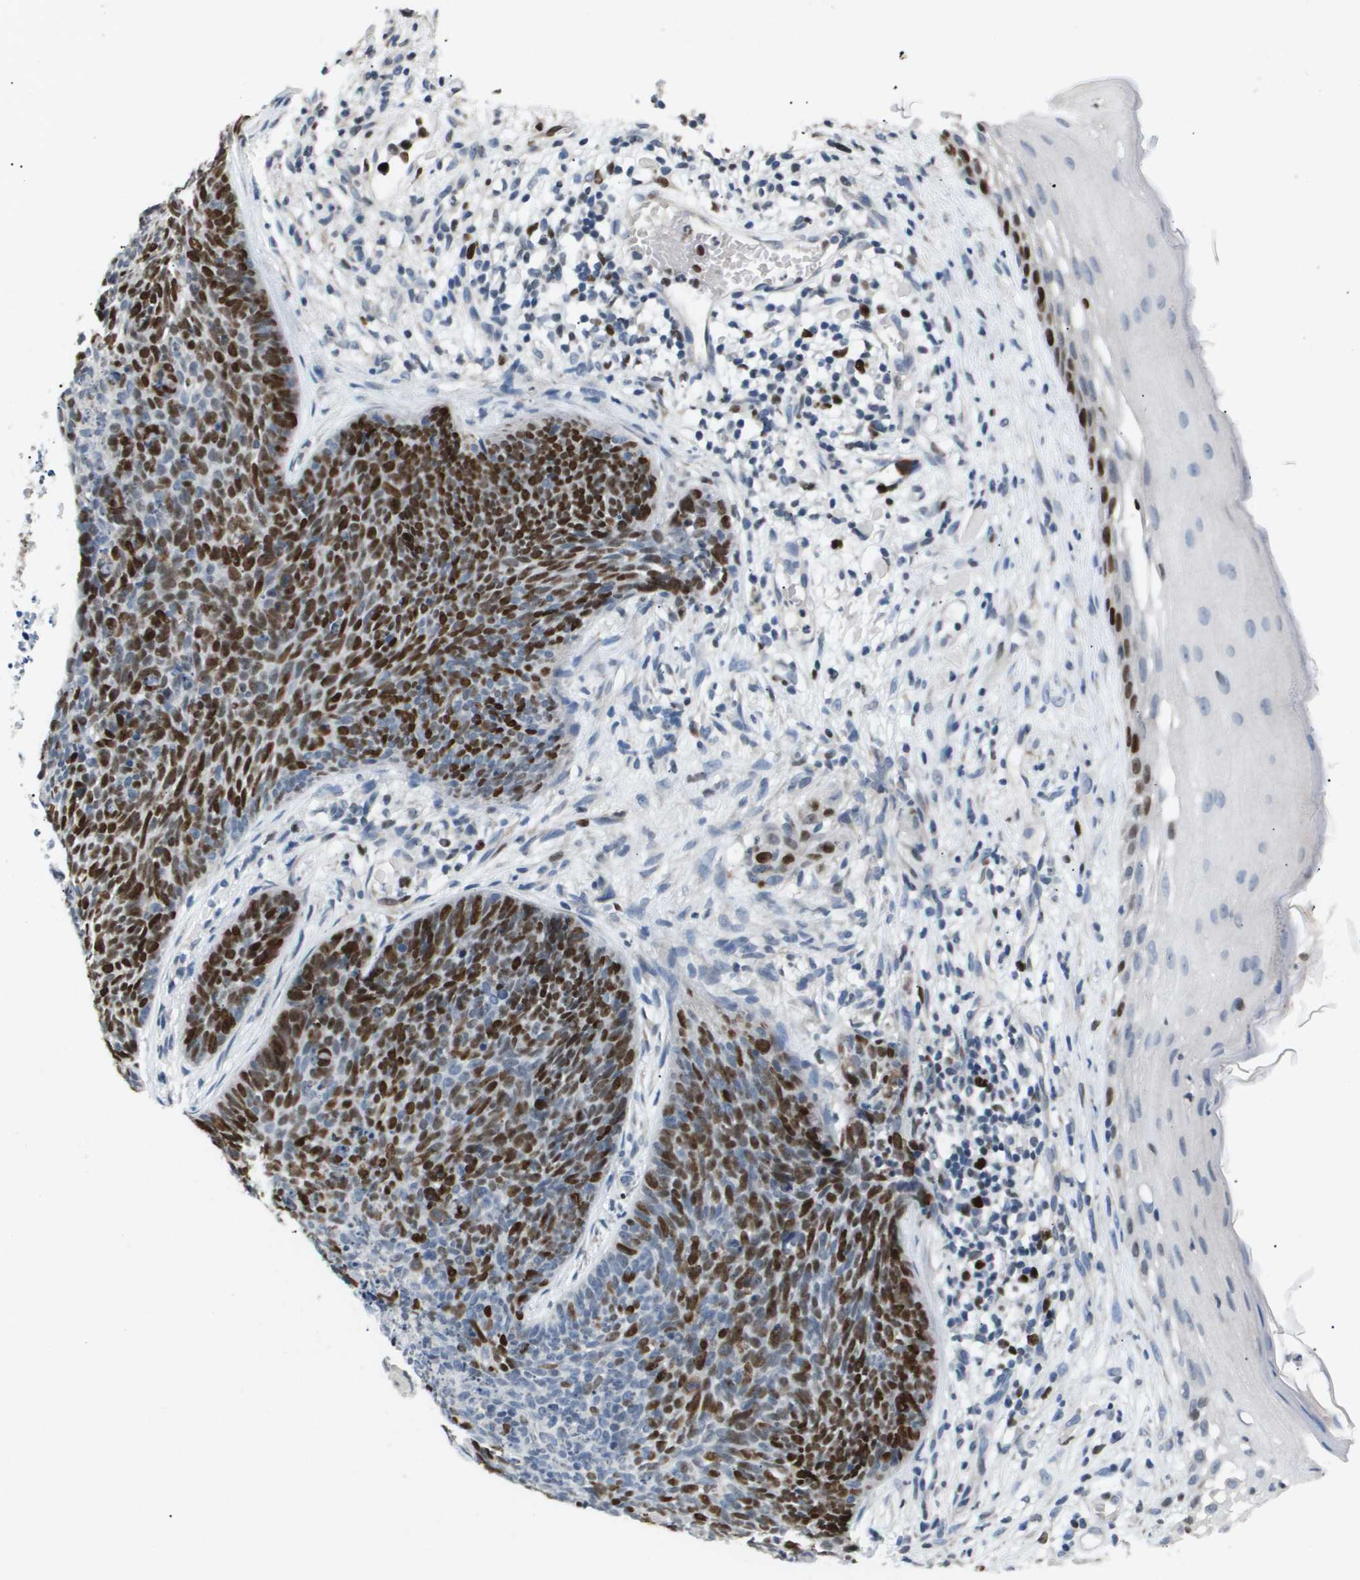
{"staining": {"intensity": "strong", "quantity": ">75%", "location": "nuclear"}, "tissue": "skin cancer", "cell_type": "Tumor cells", "image_type": "cancer", "snomed": [{"axis": "morphology", "description": "Basal cell carcinoma"}, {"axis": "topography", "description": "Skin"}], "caption": "Protein staining of skin basal cell carcinoma tissue displays strong nuclear positivity in approximately >75% of tumor cells. The protein of interest is stained brown, and the nuclei are stained in blue (DAB IHC with brightfield microscopy, high magnification).", "gene": "ANAPC2", "patient": {"sex": "female", "age": 70}}